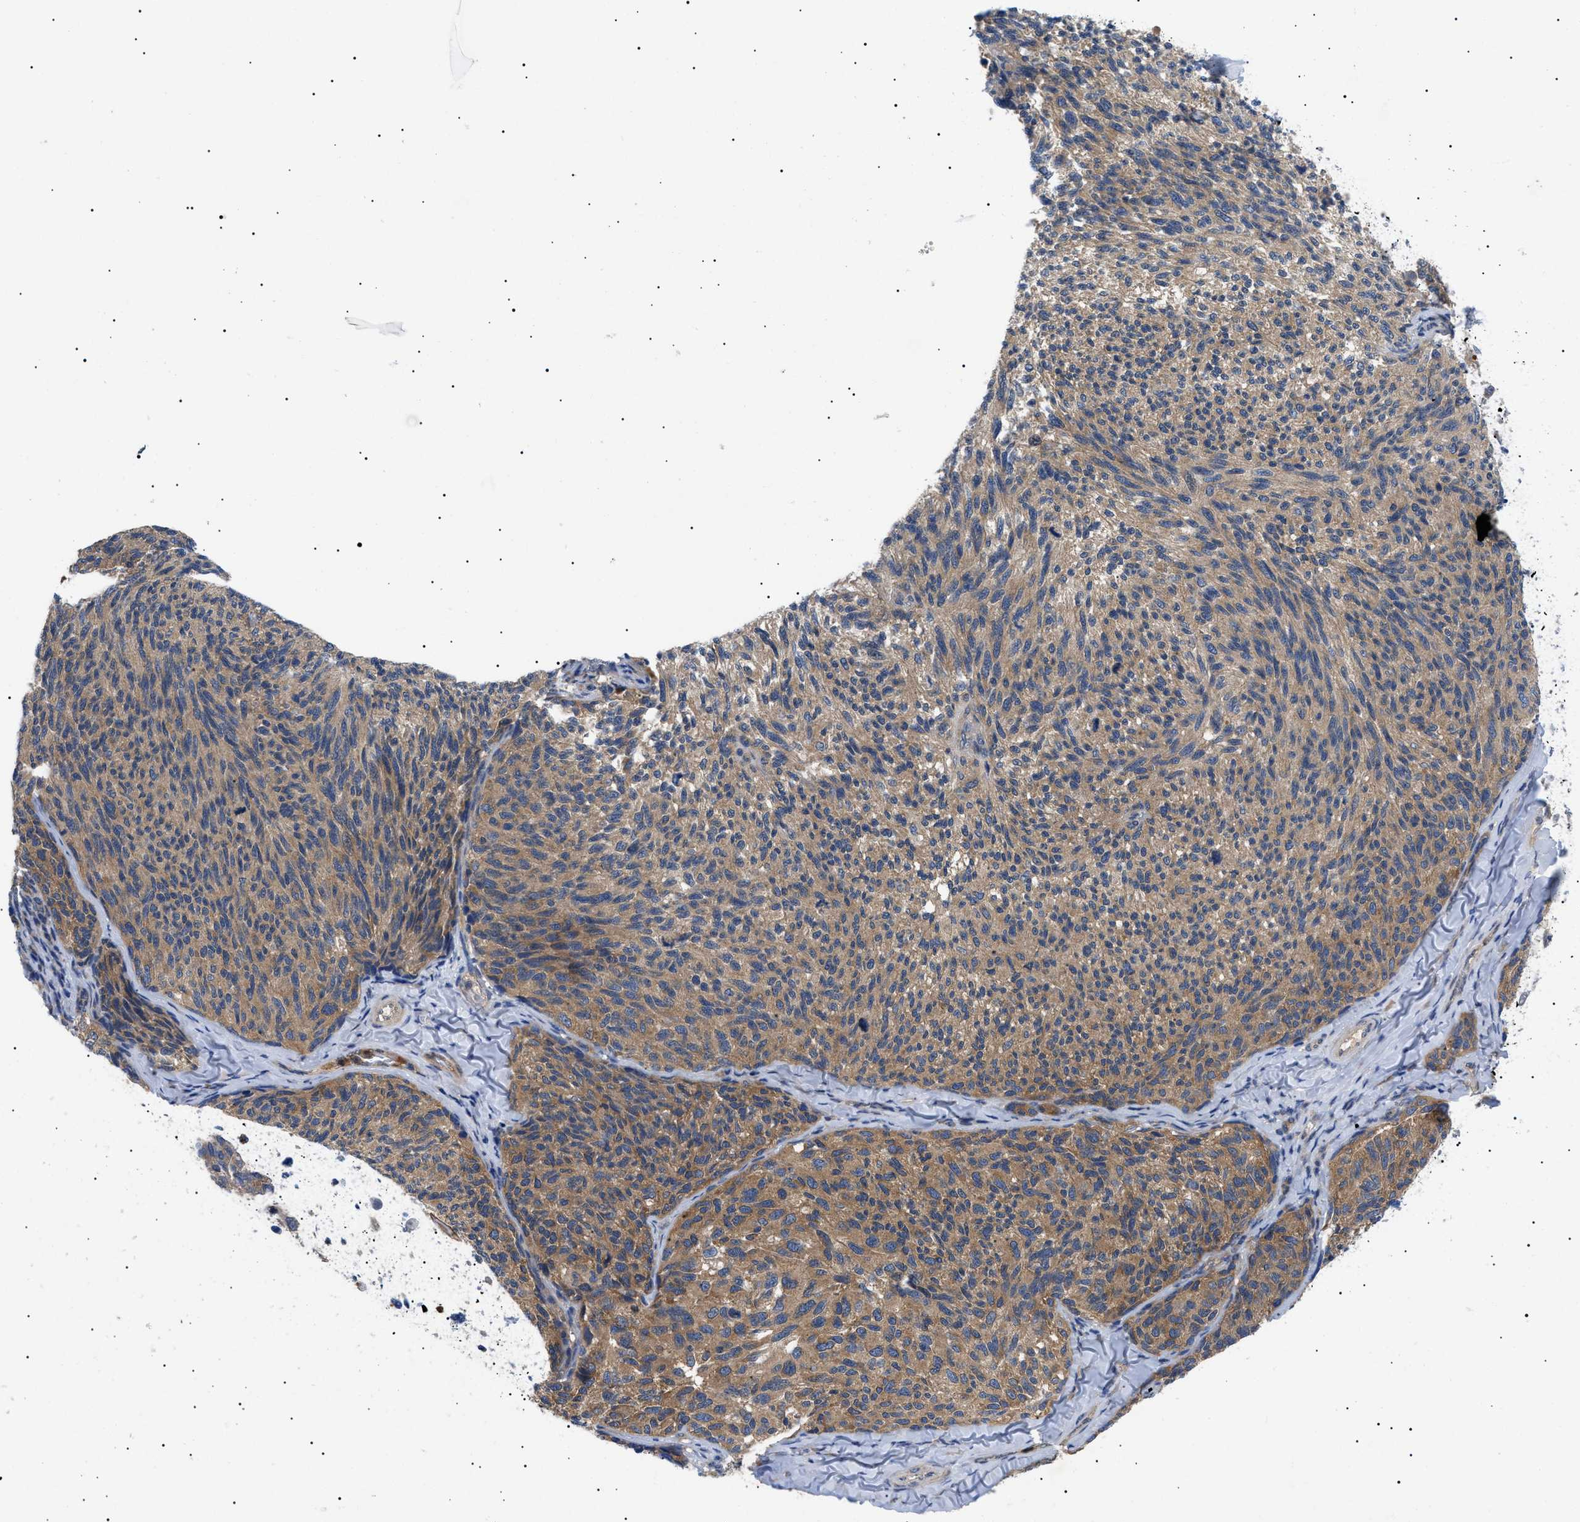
{"staining": {"intensity": "moderate", "quantity": ">75%", "location": "cytoplasmic/membranous"}, "tissue": "melanoma", "cell_type": "Tumor cells", "image_type": "cancer", "snomed": [{"axis": "morphology", "description": "Malignant melanoma, NOS"}, {"axis": "topography", "description": "Skin"}], "caption": "A medium amount of moderate cytoplasmic/membranous expression is seen in about >75% of tumor cells in melanoma tissue. Immunohistochemistry (ihc) stains the protein in brown and the nuclei are stained blue.", "gene": "RIPK1", "patient": {"sex": "female", "age": 73}}